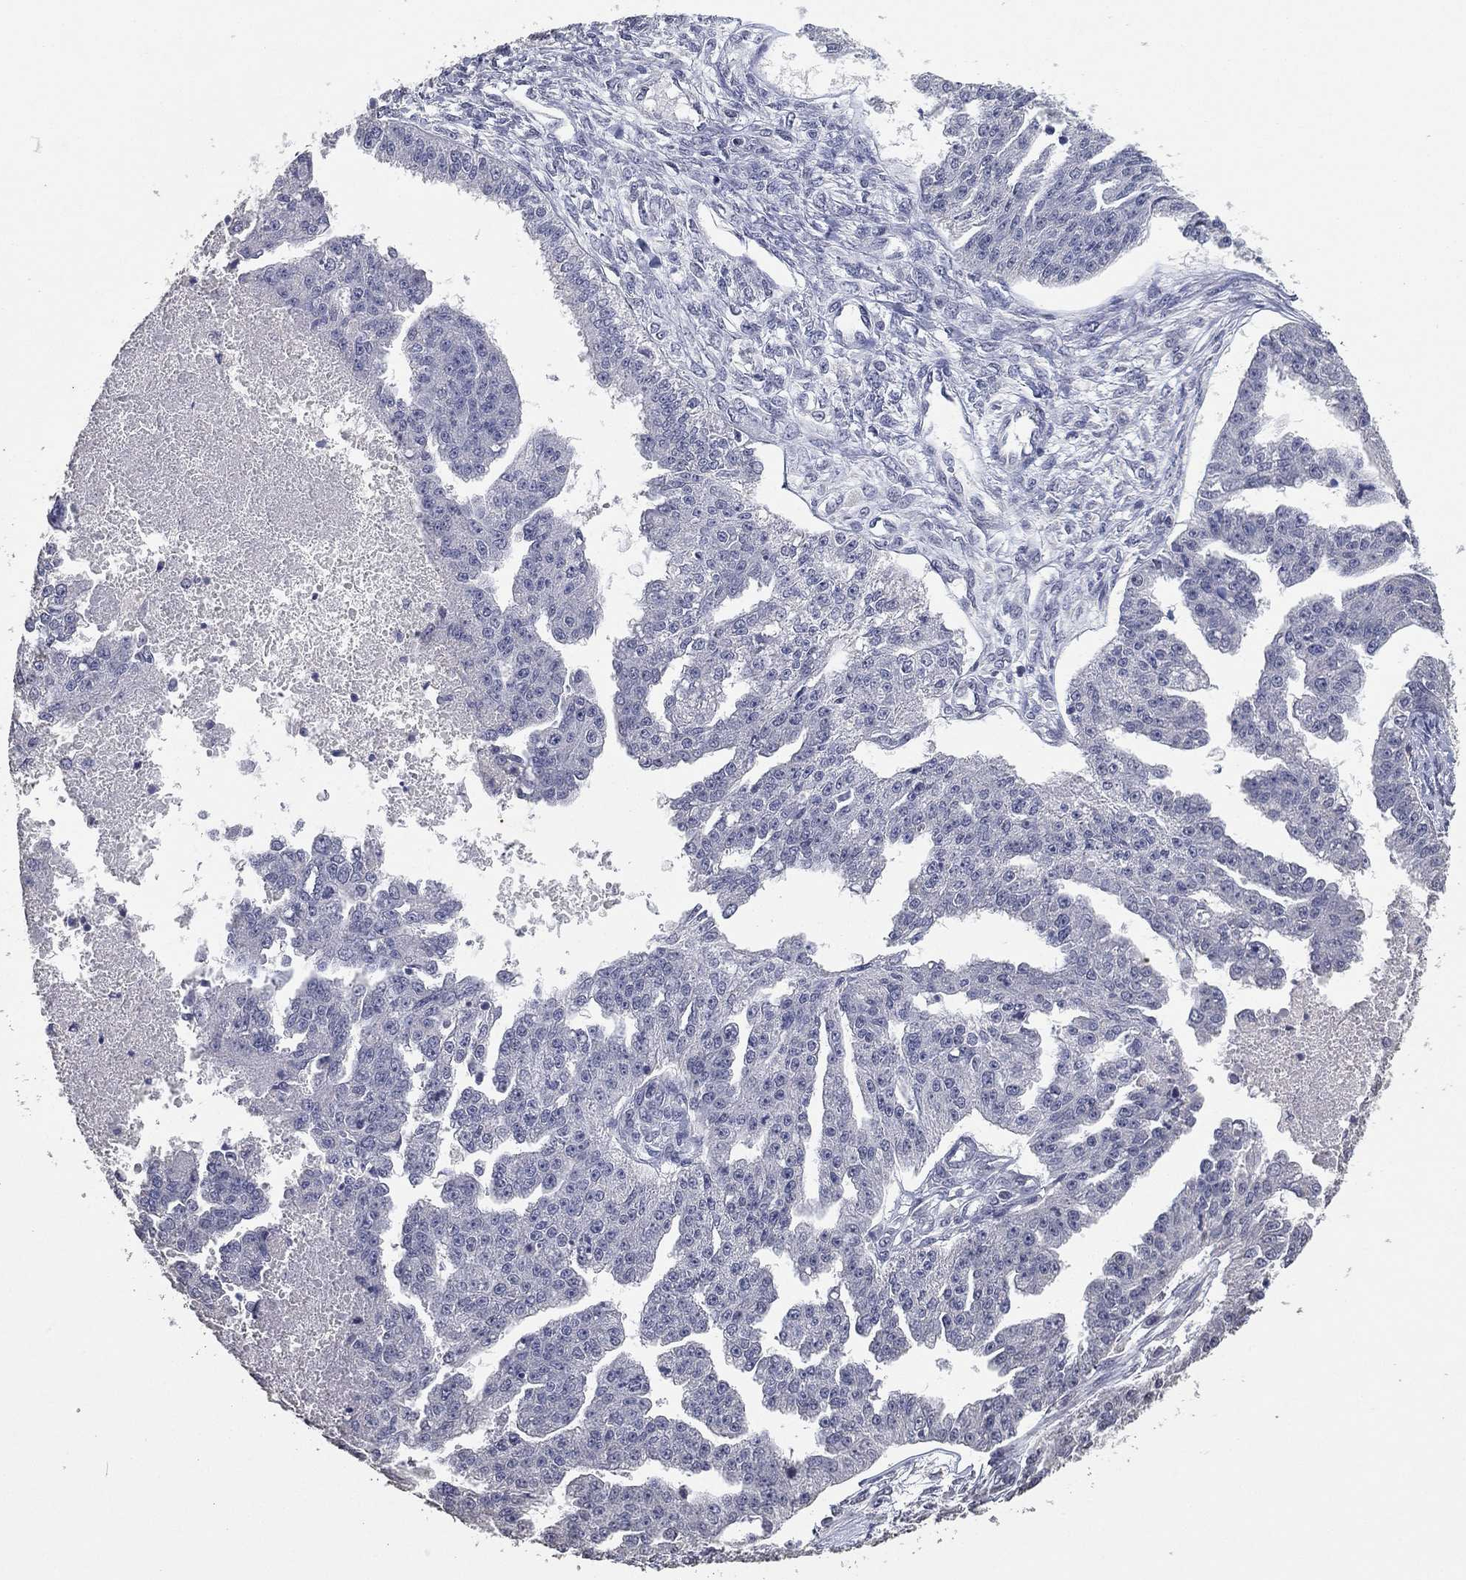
{"staining": {"intensity": "negative", "quantity": "none", "location": "none"}, "tissue": "ovarian cancer", "cell_type": "Tumor cells", "image_type": "cancer", "snomed": [{"axis": "morphology", "description": "Cystadenocarcinoma, serous, NOS"}, {"axis": "topography", "description": "Ovary"}], "caption": "A high-resolution micrograph shows IHC staining of ovarian cancer, which demonstrates no significant expression in tumor cells.", "gene": "DSG1", "patient": {"sex": "female", "age": 58}}